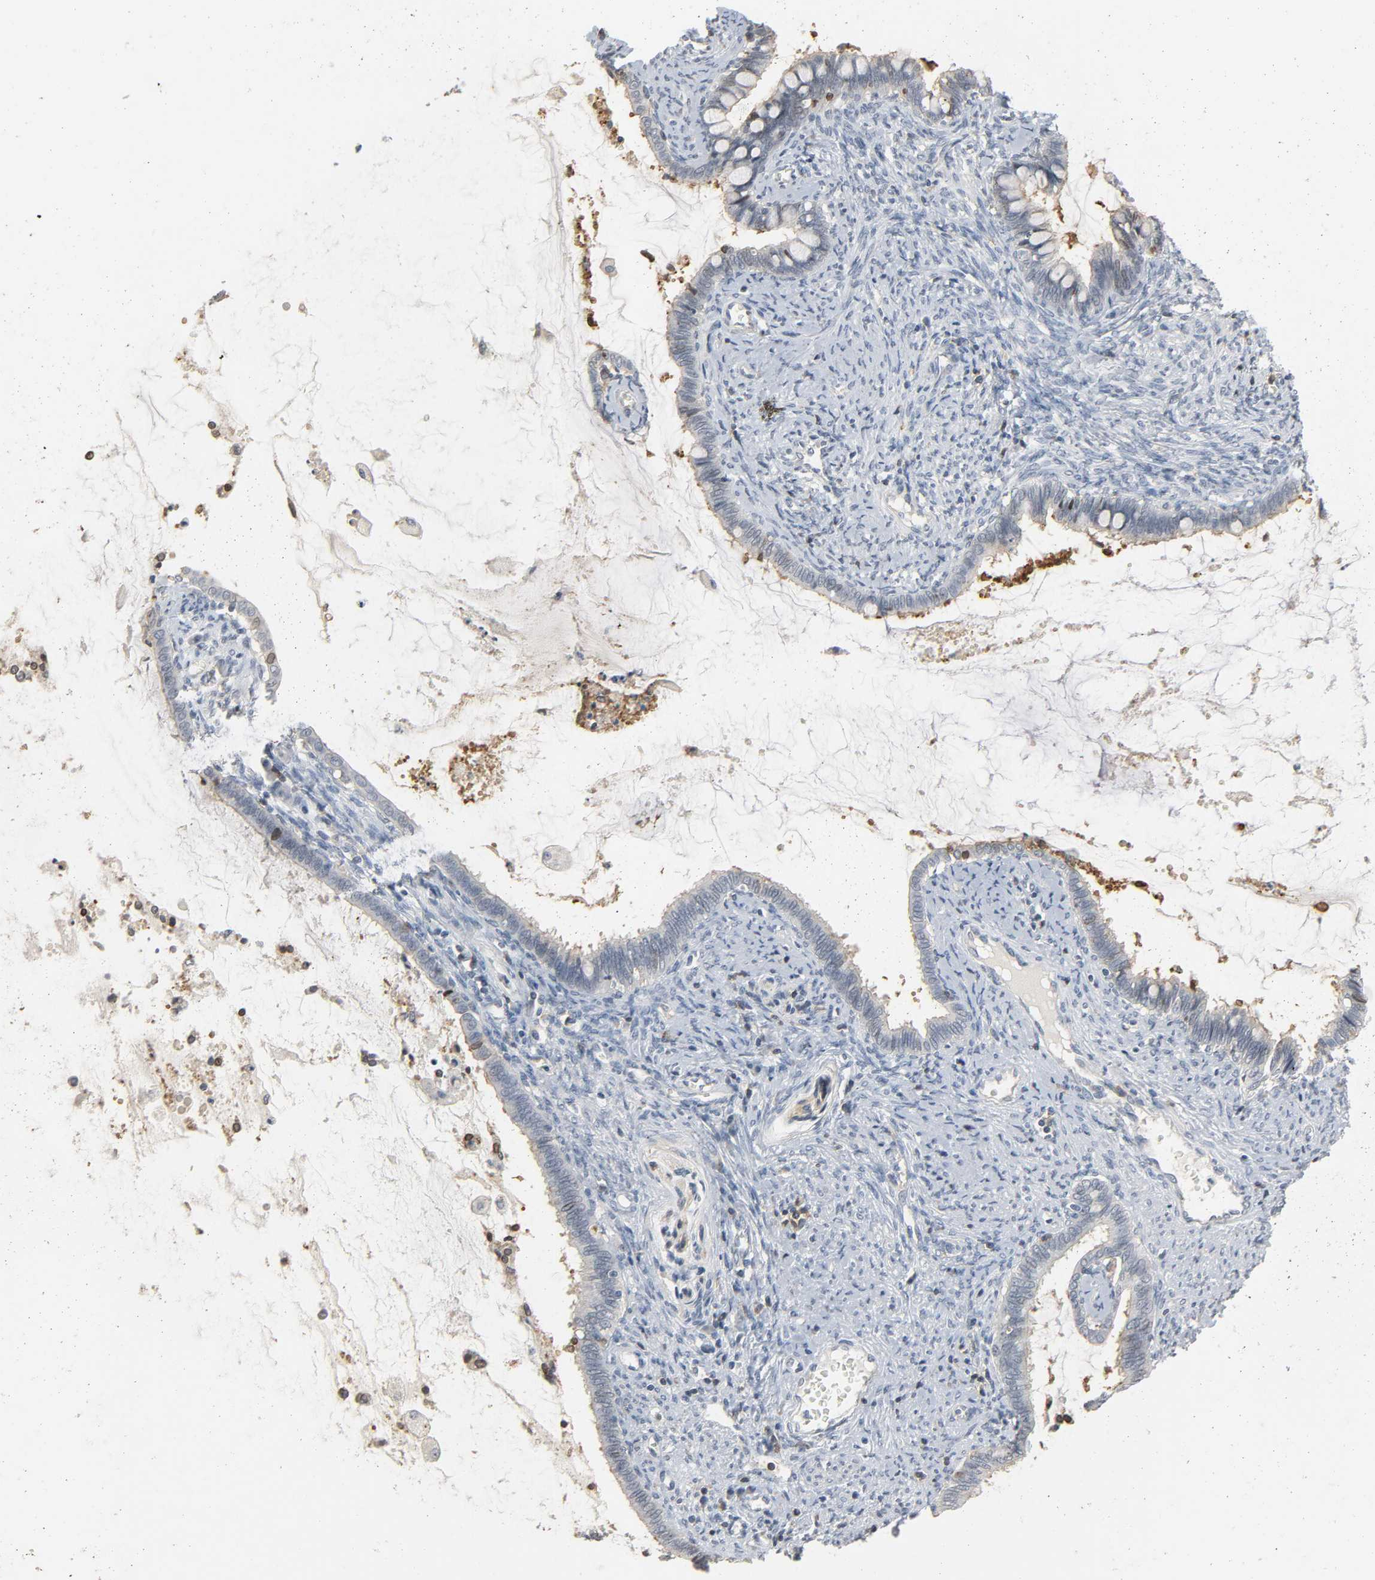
{"staining": {"intensity": "weak", "quantity": "<25%", "location": "nuclear"}, "tissue": "cervical cancer", "cell_type": "Tumor cells", "image_type": "cancer", "snomed": [{"axis": "morphology", "description": "Adenocarcinoma, NOS"}, {"axis": "topography", "description": "Cervix"}], "caption": "High magnification brightfield microscopy of adenocarcinoma (cervical) stained with DAB (brown) and counterstained with hematoxylin (blue): tumor cells show no significant staining.", "gene": "CD4", "patient": {"sex": "female", "age": 44}}